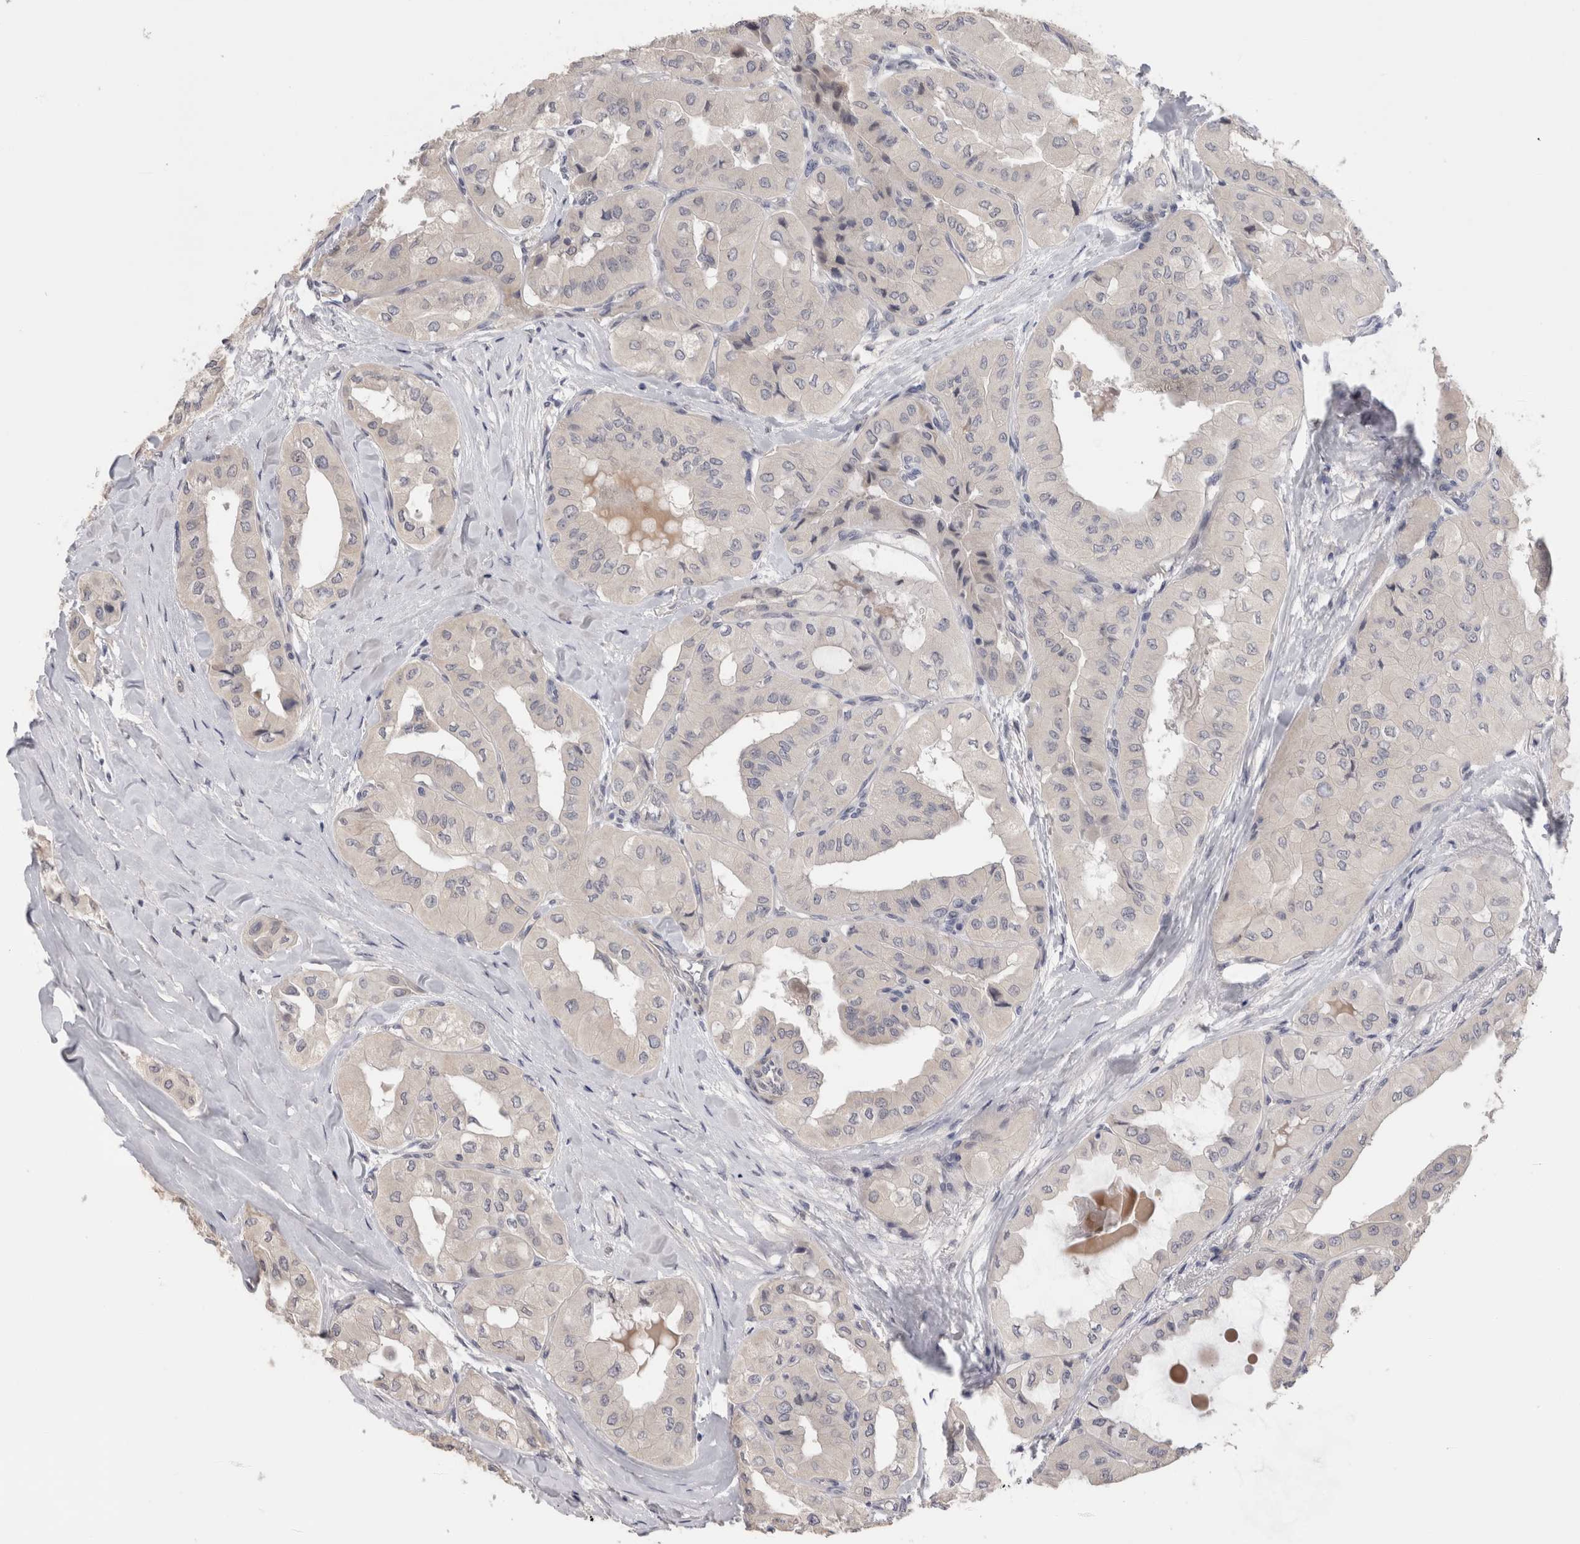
{"staining": {"intensity": "negative", "quantity": "none", "location": "none"}, "tissue": "thyroid cancer", "cell_type": "Tumor cells", "image_type": "cancer", "snomed": [{"axis": "morphology", "description": "Papillary adenocarcinoma, NOS"}, {"axis": "topography", "description": "Thyroid gland"}], "caption": "Immunohistochemistry (IHC) histopathology image of neoplastic tissue: human papillary adenocarcinoma (thyroid) stained with DAB shows no significant protein positivity in tumor cells.", "gene": "CRYBG1", "patient": {"sex": "female", "age": 59}}